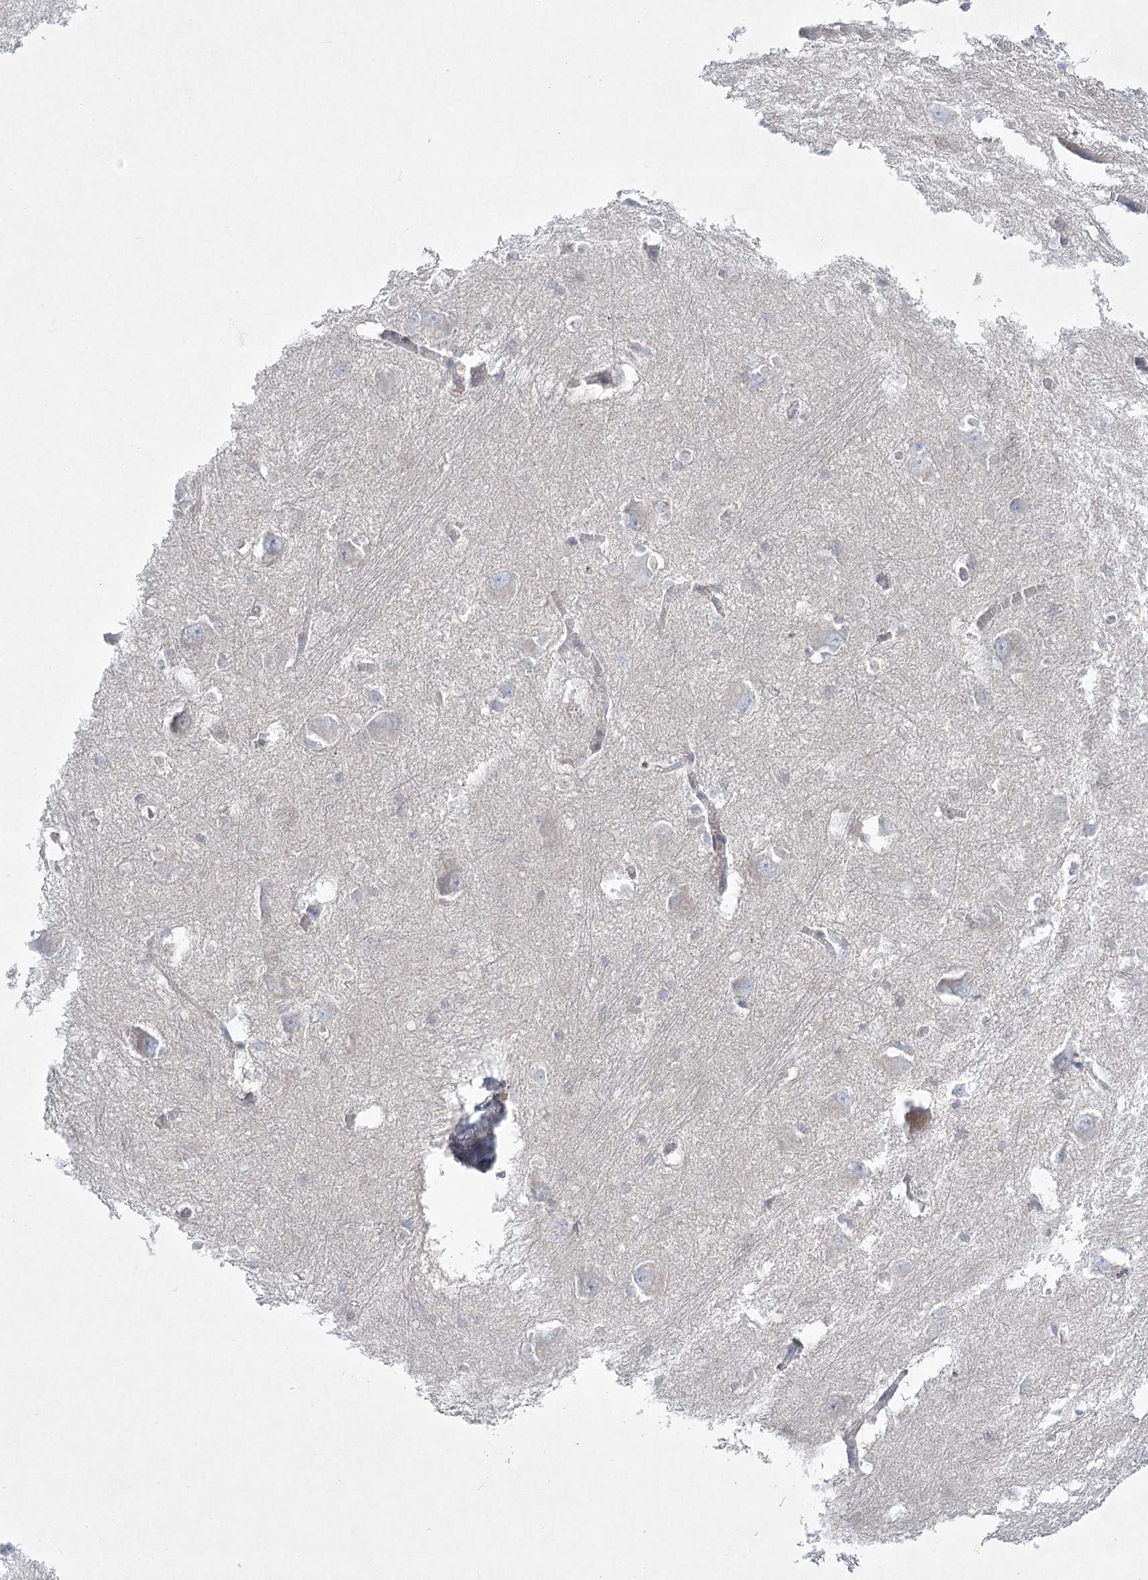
{"staining": {"intensity": "negative", "quantity": "none", "location": "none"}, "tissue": "caudate", "cell_type": "Glial cells", "image_type": "normal", "snomed": [{"axis": "morphology", "description": "Normal tissue, NOS"}, {"axis": "topography", "description": "Lateral ventricle wall"}], "caption": "A photomicrograph of human caudate is negative for staining in glial cells.", "gene": "AAMDC", "patient": {"sex": "male", "age": 37}}